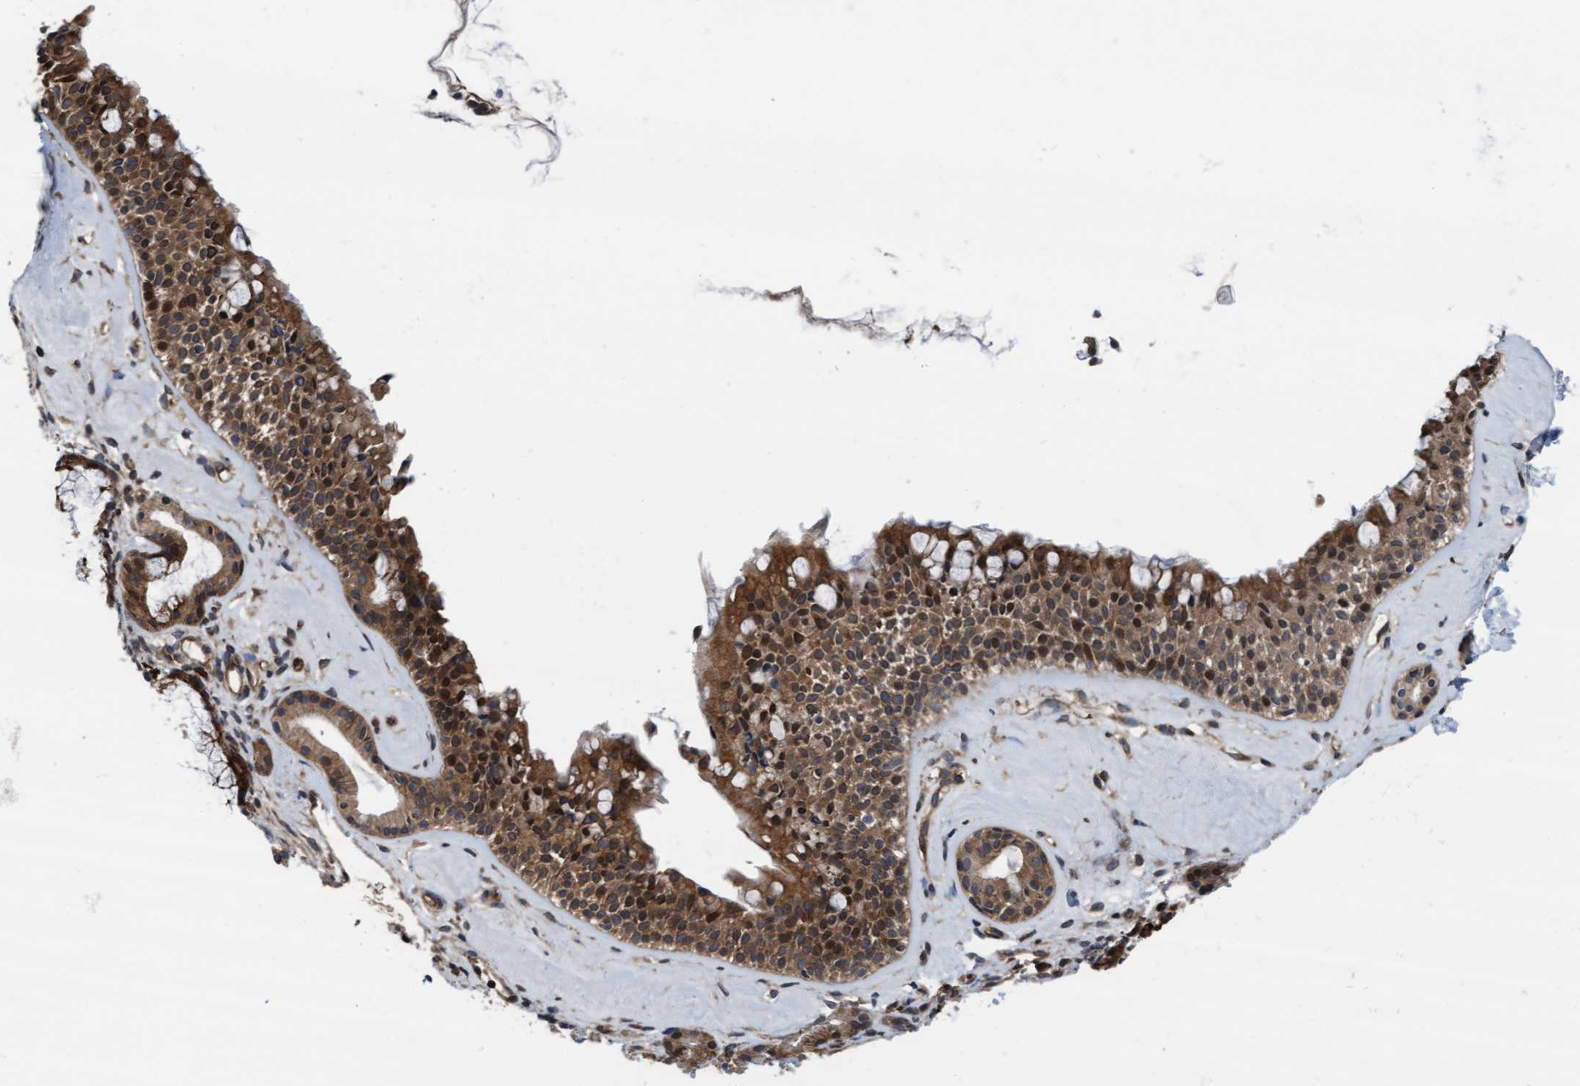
{"staining": {"intensity": "moderate", "quantity": ">75%", "location": "cytoplasmic/membranous"}, "tissue": "nasopharynx", "cell_type": "Respiratory epithelial cells", "image_type": "normal", "snomed": [{"axis": "morphology", "description": "Normal tissue, NOS"}, {"axis": "topography", "description": "Nasopharynx"}], "caption": "IHC (DAB (3,3'-diaminobenzidine)) staining of normal nasopharynx reveals moderate cytoplasmic/membranous protein expression in approximately >75% of respiratory epithelial cells.", "gene": "RAP1GAP2", "patient": {"sex": "female", "age": 42}}